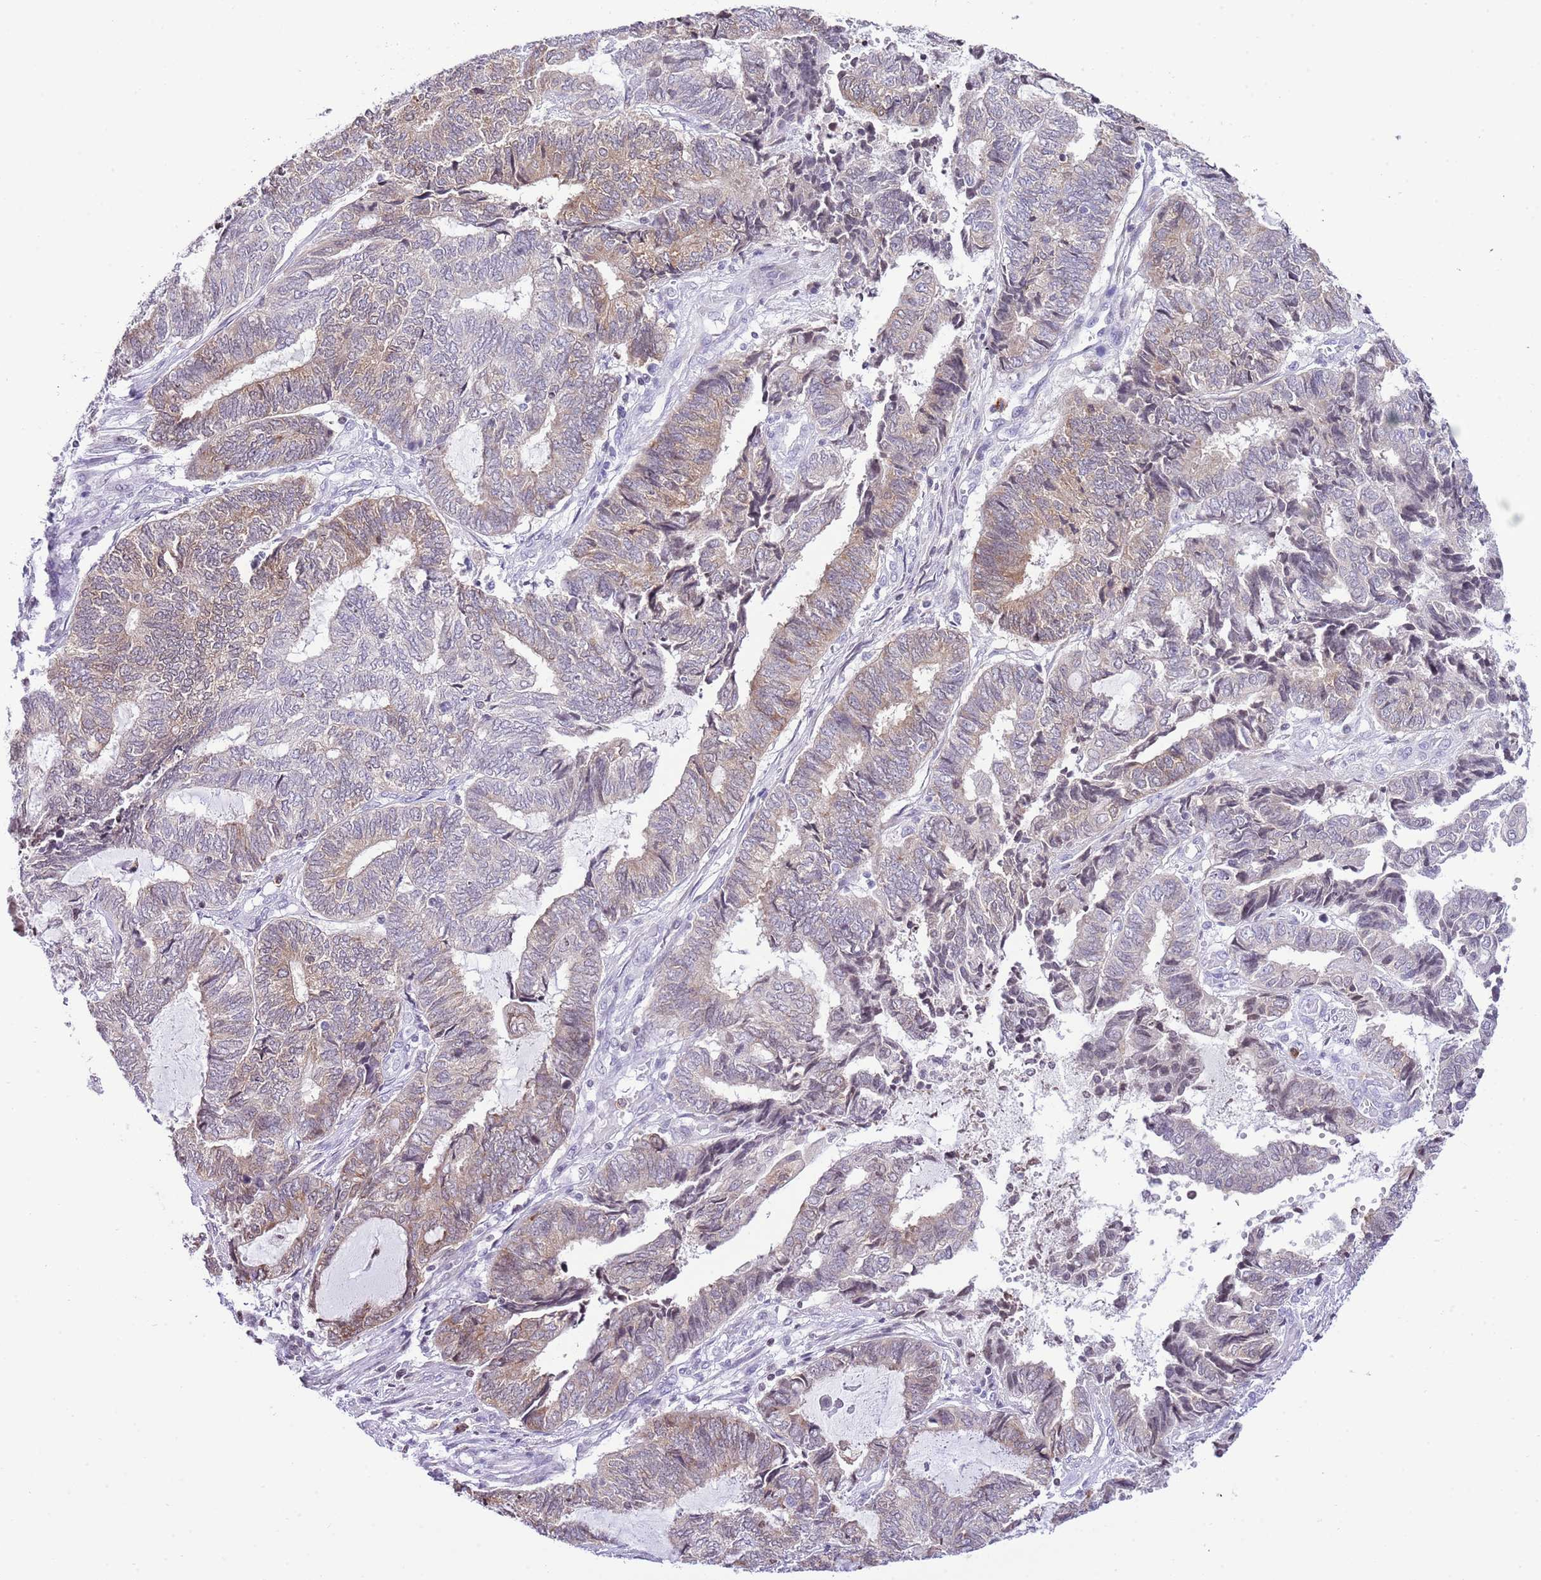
{"staining": {"intensity": "weak", "quantity": "25%-75%", "location": "cytoplasmic/membranous"}, "tissue": "endometrial cancer", "cell_type": "Tumor cells", "image_type": "cancer", "snomed": [{"axis": "morphology", "description": "Adenocarcinoma, NOS"}, {"axis": "topography", "description": "Uterus"}, {"axis": "topography", "description": "Endometrium"}], "caption": "Endometrial cancer (adenocarcinoma) stained with DAB IHC reveals low levels of weak cytoplasmic/membranous staining in about 25%-75% of tumor cells.", "gene": "PRR15", "patient": {"sex": "female", "age": 70}}